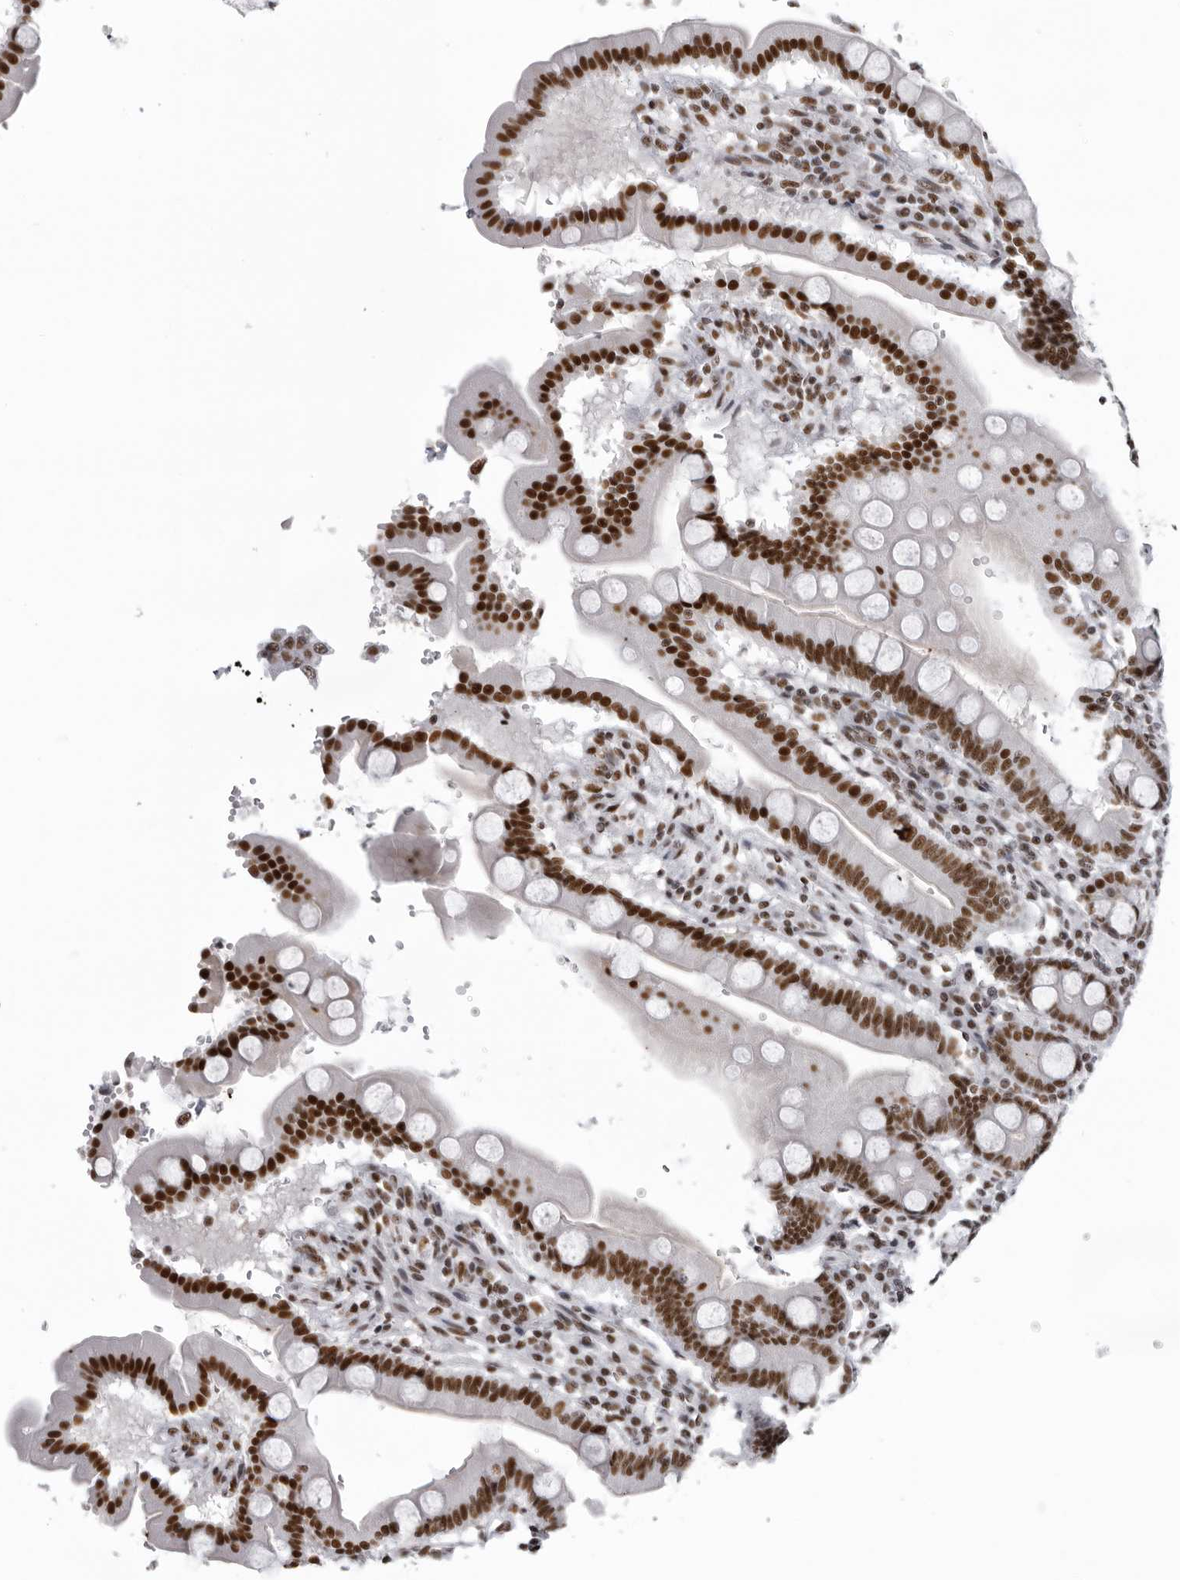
{"staining": {"intensity": "strong", "quantity": ">75%", "location": "nuclear"}, "tissue": "duodenum", "cell_type": "Glandular cells", "image_type": "normal", "snomed": [{"axis": "morphology", "description": "Normal tissue, NOS"}, {"axis": "topography", "description": "Duodenum"}], "caption": "Brown immunohistochemical staining in benign human duodenum shows strong nuclear staining in approximately >75% of glandular cells.", "gene": "DHX9", "patient": {"sex": "male", "age": 50}}